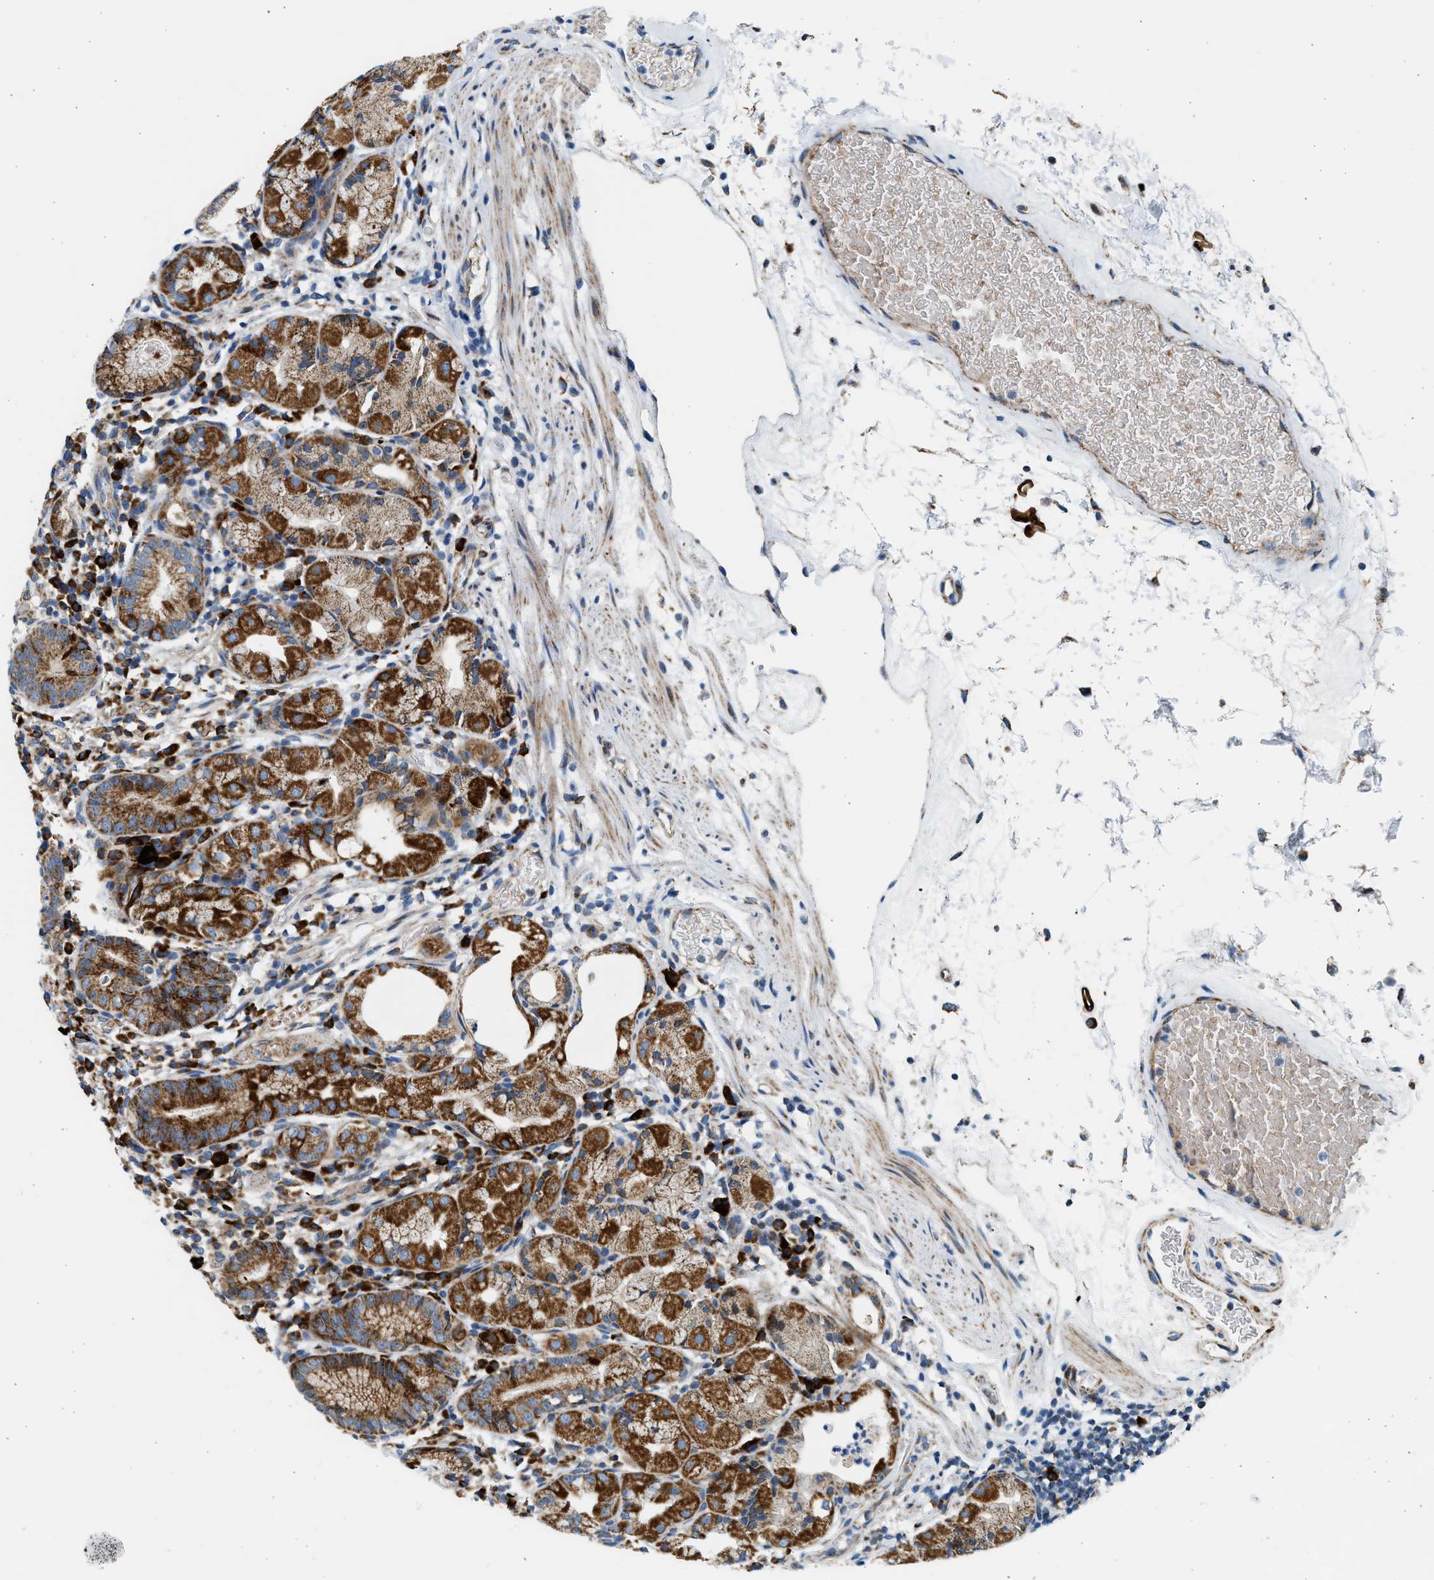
{"staining": {"intensity": "strong", "quantity": "25%-75%", "location": "cytoplasmic/membranous"}, "tissue": "stomach", "cell_type": "Glandular cells", "image_type": "normal", "snomed": [{"axis": "morphology", "description": "Normal tissue, NOS"}, {"axis": "topography", "description": "Stomach"}, {"axis": "topography", "description": "Stomach, lower"}], "caption": "This photomicrograph shows immunohistochemistry (IHC) staining of unremarkable stomach, with high strong cytoplasmic/membranous positivity in about 25%-75% of glandular cells.", "gene": "KCNMB3", "patient": {"sex": "female", "age": 75}}